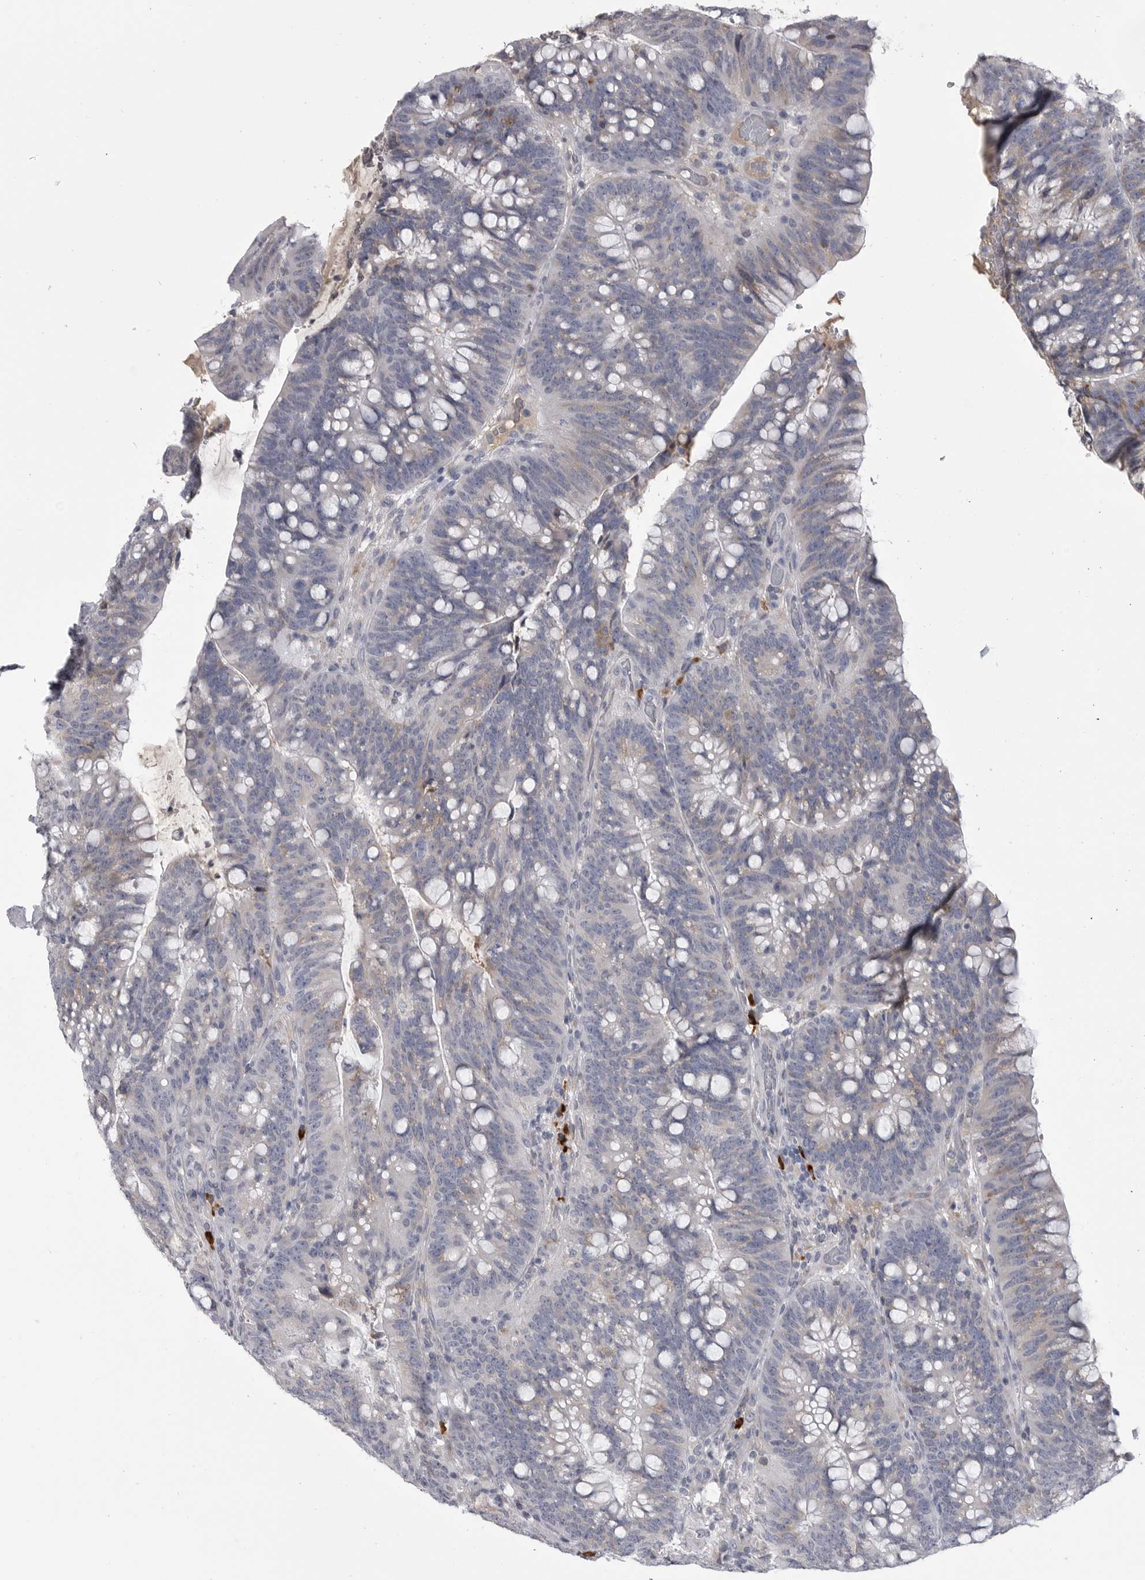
{"staining": {"intensity": "negative", "quantity": "none", "location": "none"}, "tissue": "colorectal cancer", "cell_type": "Tumor cells", "image_type": "cancer", "snomed": [{"axis": "morphology", "description": "Adenocarcinoma, NOS"}, {"axis": "topography", "description": "Colon"}], "caption": "This is an immunohistochemistry micrograph of human colorectal cancer (adenocarcinoma). There is no positivity in tumor cells.", "gene": "FKBP2", "patient": {"sex": "female", "age": 66}}